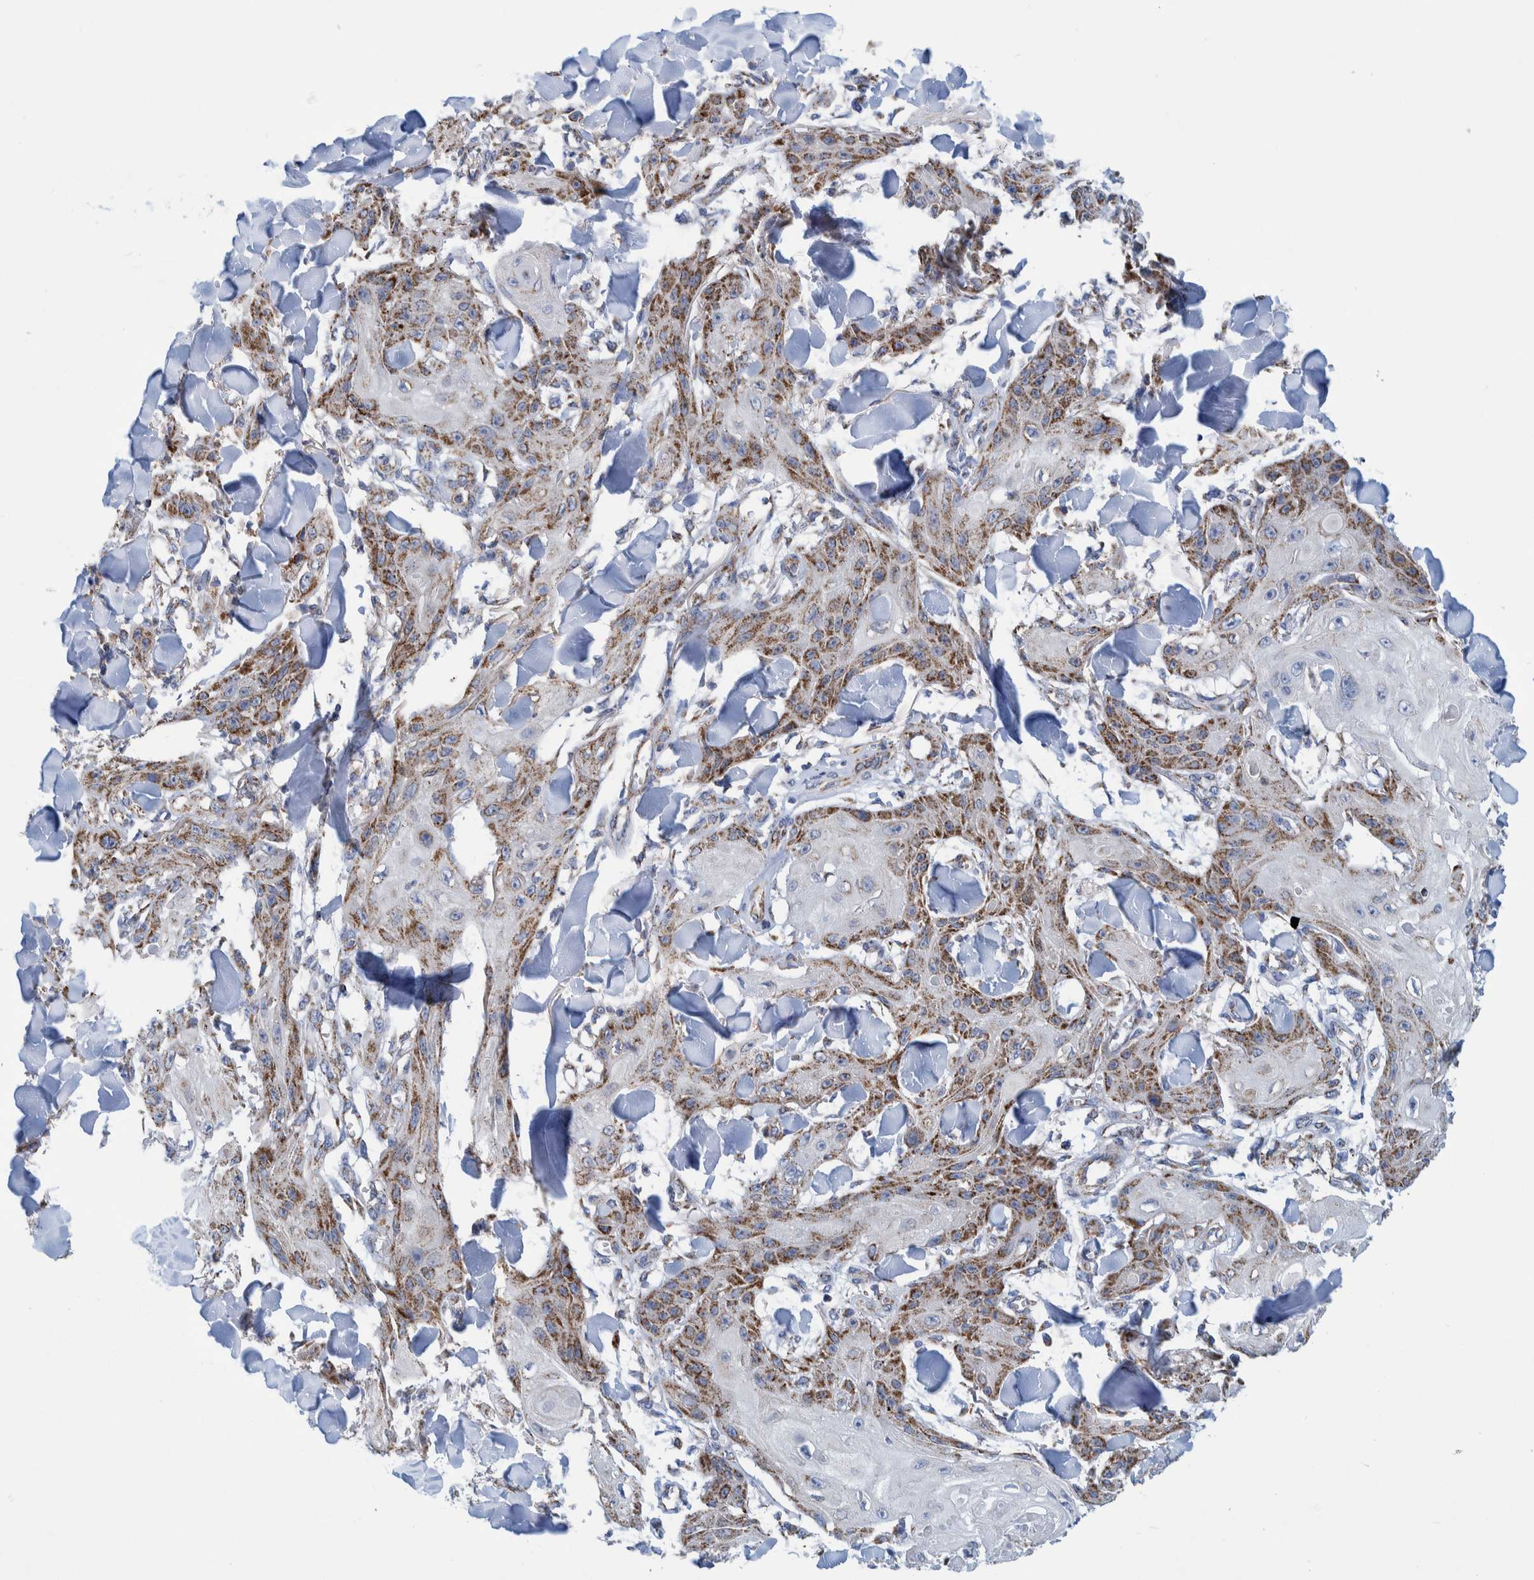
{"staining": {"intensity": "strong", "quantity": "25%-75%", "location": "cytoplasmic/membranous"}, "tissue": "skin cancer", "cell_type": "Tumor cells", "image_type": "cancer", "snomed": [{"axis": "morphology", "description": "Squamous cell carcinoma, NOS"}, {"axis": "topography", "description": "Skin"}], "caption": "There is high levels of strong cytoplasmic/membranous positivity in tumor cells of skin cancer (squamous cell carcinoma), as demonstrated by immunohistochemical staining (brown color).", "gene": "MRPS7", "patient": {"sex": "male", "age": 74}}